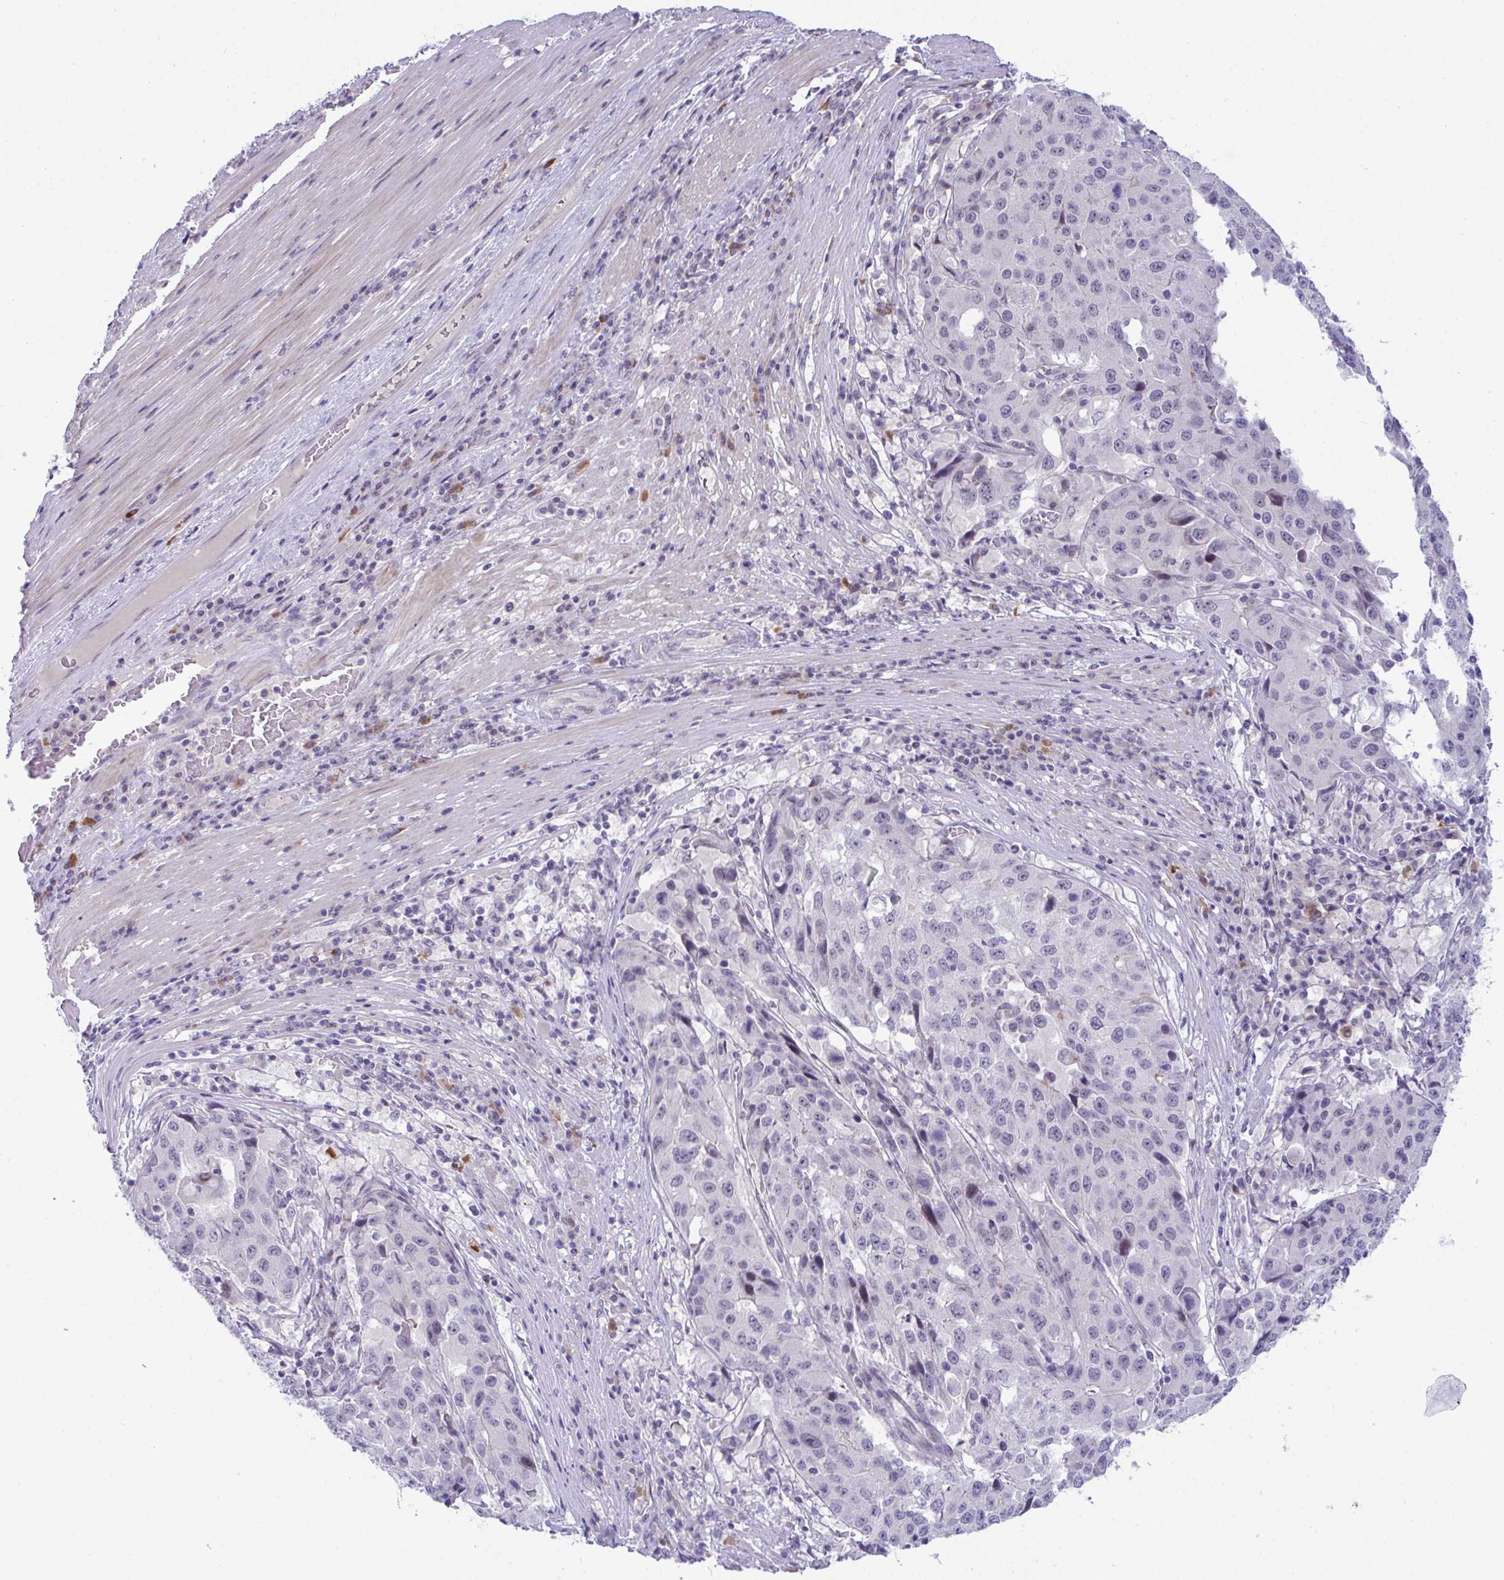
{"staining": {"intensity": "negative", "quantity": "none", "location": "none"}, "tissue": "stomach cancer", "cell_type": "Tumor cells", "image_type": "cancer", "snomed": [{"axis": "morphology", "description": "Adenocarcinoma, NOS"}, {"axis": "topography", "description": "Stomach"}], "caption": "Stomach cancer (adenocarcinoma) was stained to show a protein in brown. There is no significant expression in tumor cells.", "gene": "USP35", "patient": {"sex": "male", "age": 71}}